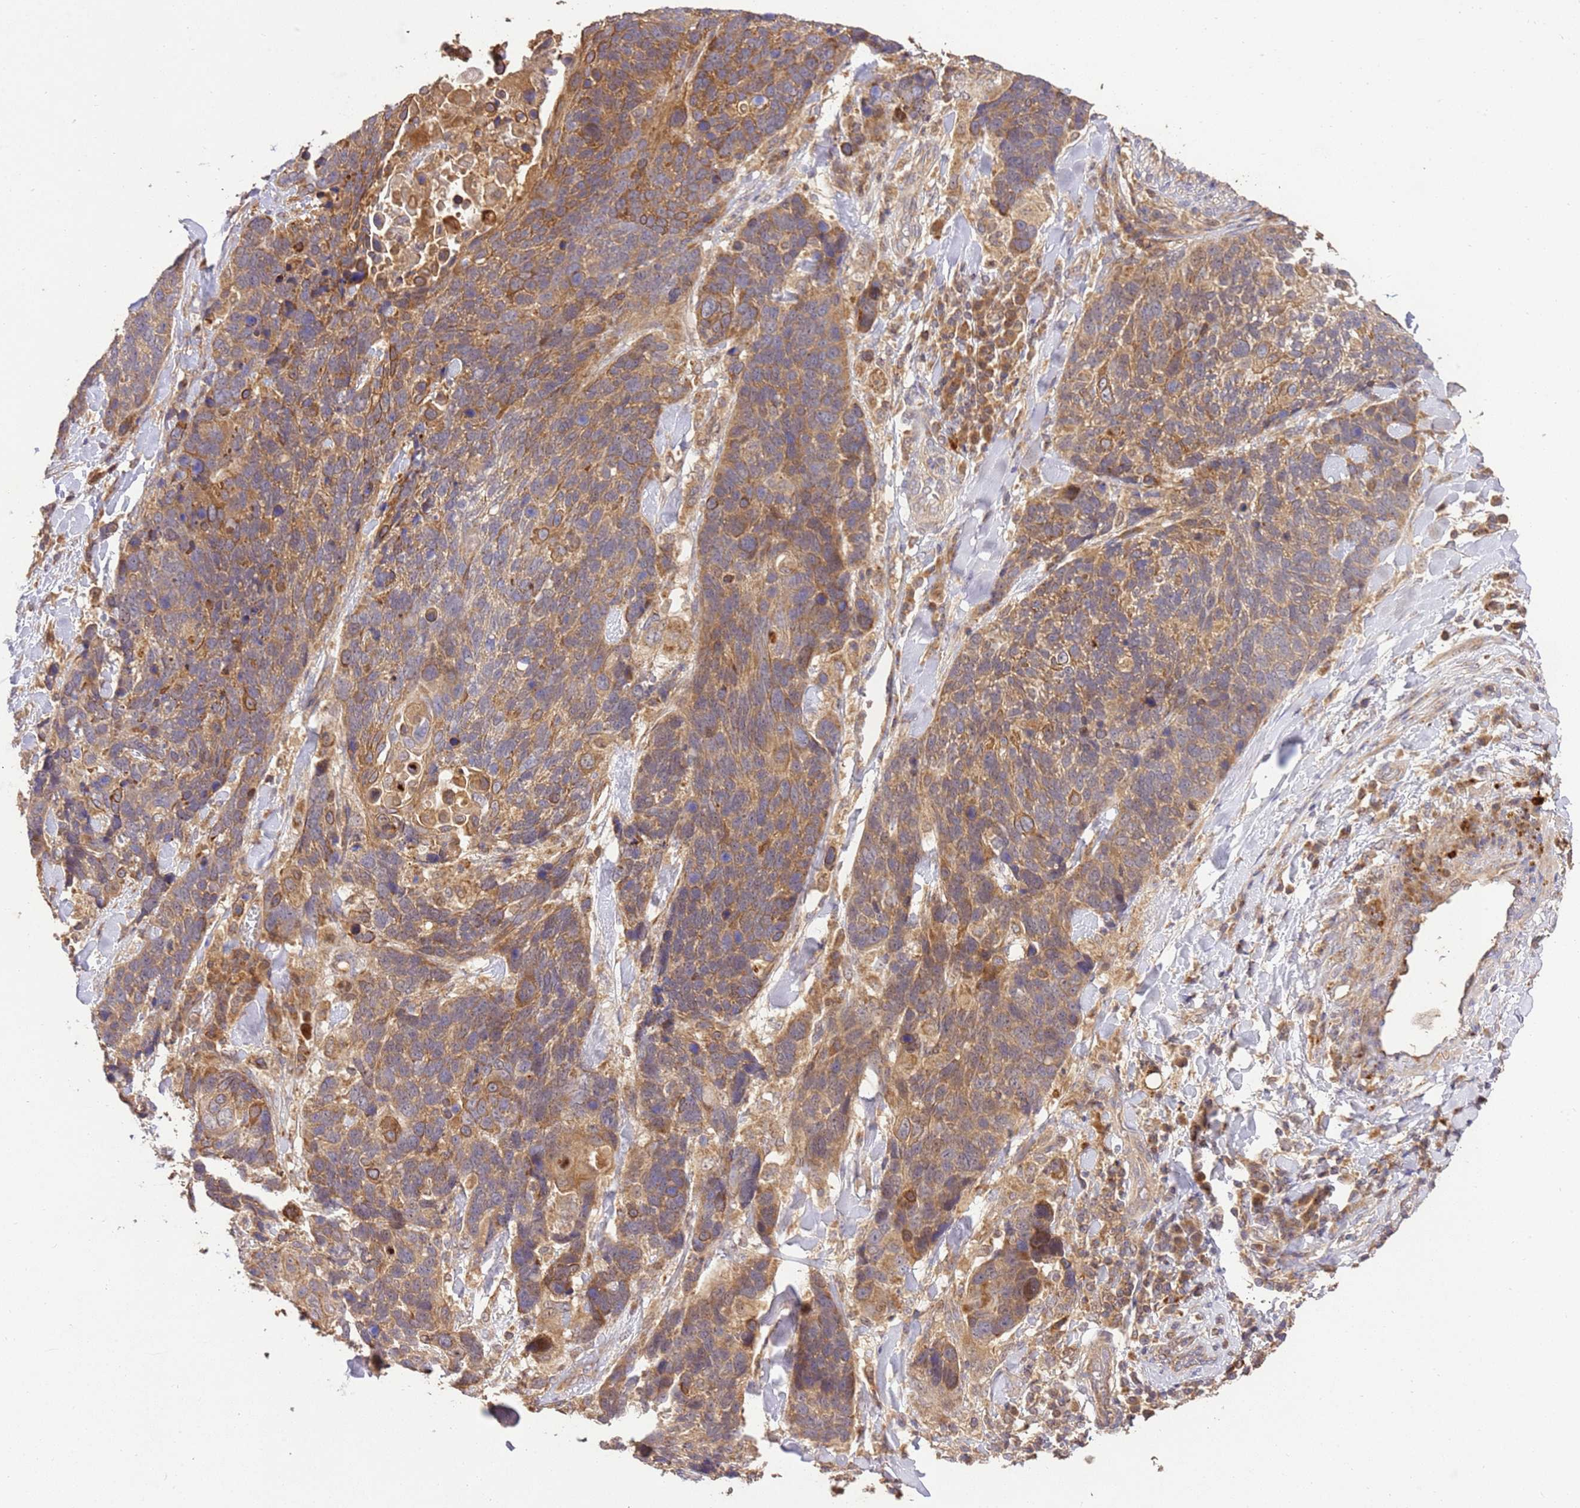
{"staining": {"intensity": "negative", "quantity": "none", "location": "none"}, "tissue": "soft tissue", "cell_type": "Fibroblasts", "image_type": "normal", "snomed": [{"axis": "morphology", "description": "Normal tissue, NOS"}, {"axis": "morphology", "description": "Squamous cell carcinoma, NOS"}, {"axis": "topography", "description": "Lymph node"}, {"axis": "topography", "description": "Bronchus"}, {"axis": "topography", "description": "Lung"}], "caption": "Immunohistochemistry of unremarkable human soft tissue shows no staining in fibroblasts.", "gene": "LRRC28", "patient": {"sex": "male", "age": 66}}